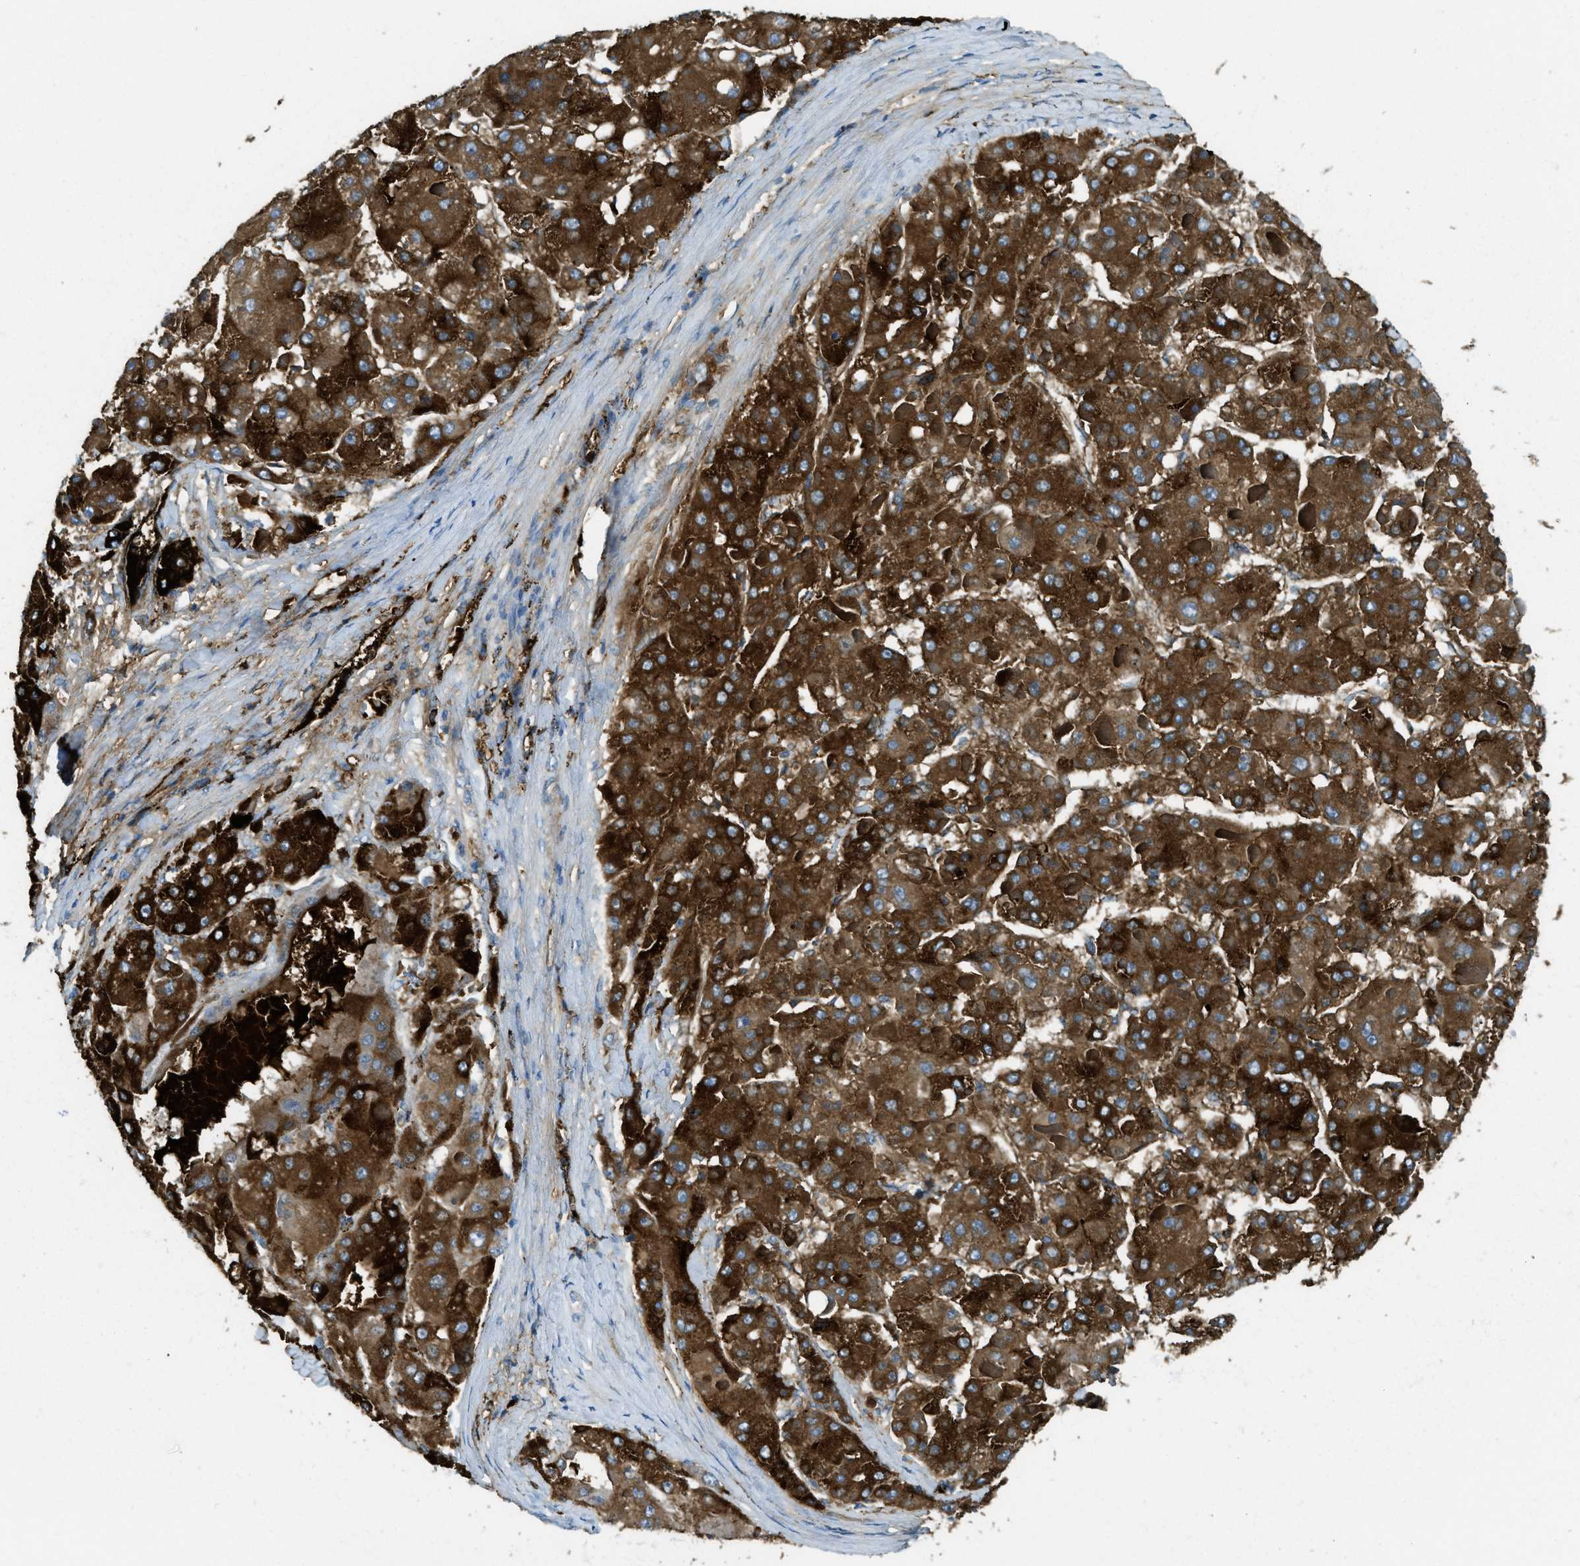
{"staining": {"intensity": "strong", "quantity": ">75%", "location": "cytoplasmic/membranous"}, "tissue": "liver cancer", "cell_type": "Tumor cells", "image_type": "cancer", "snomed": [{"axis": "morphology", "description": "Carcinoma, Hepatocellular, NOS"}, {"axis": "topography", "description": "Liver"}], "caption": "Strong cytoplasmic/membranous protein positivity is identified in approximately >75% of tumor cells in liver cancer (hepatocellular carcinoma).", "gene": "TRIM59", "patient": {"sex": "female", "age": 73}}